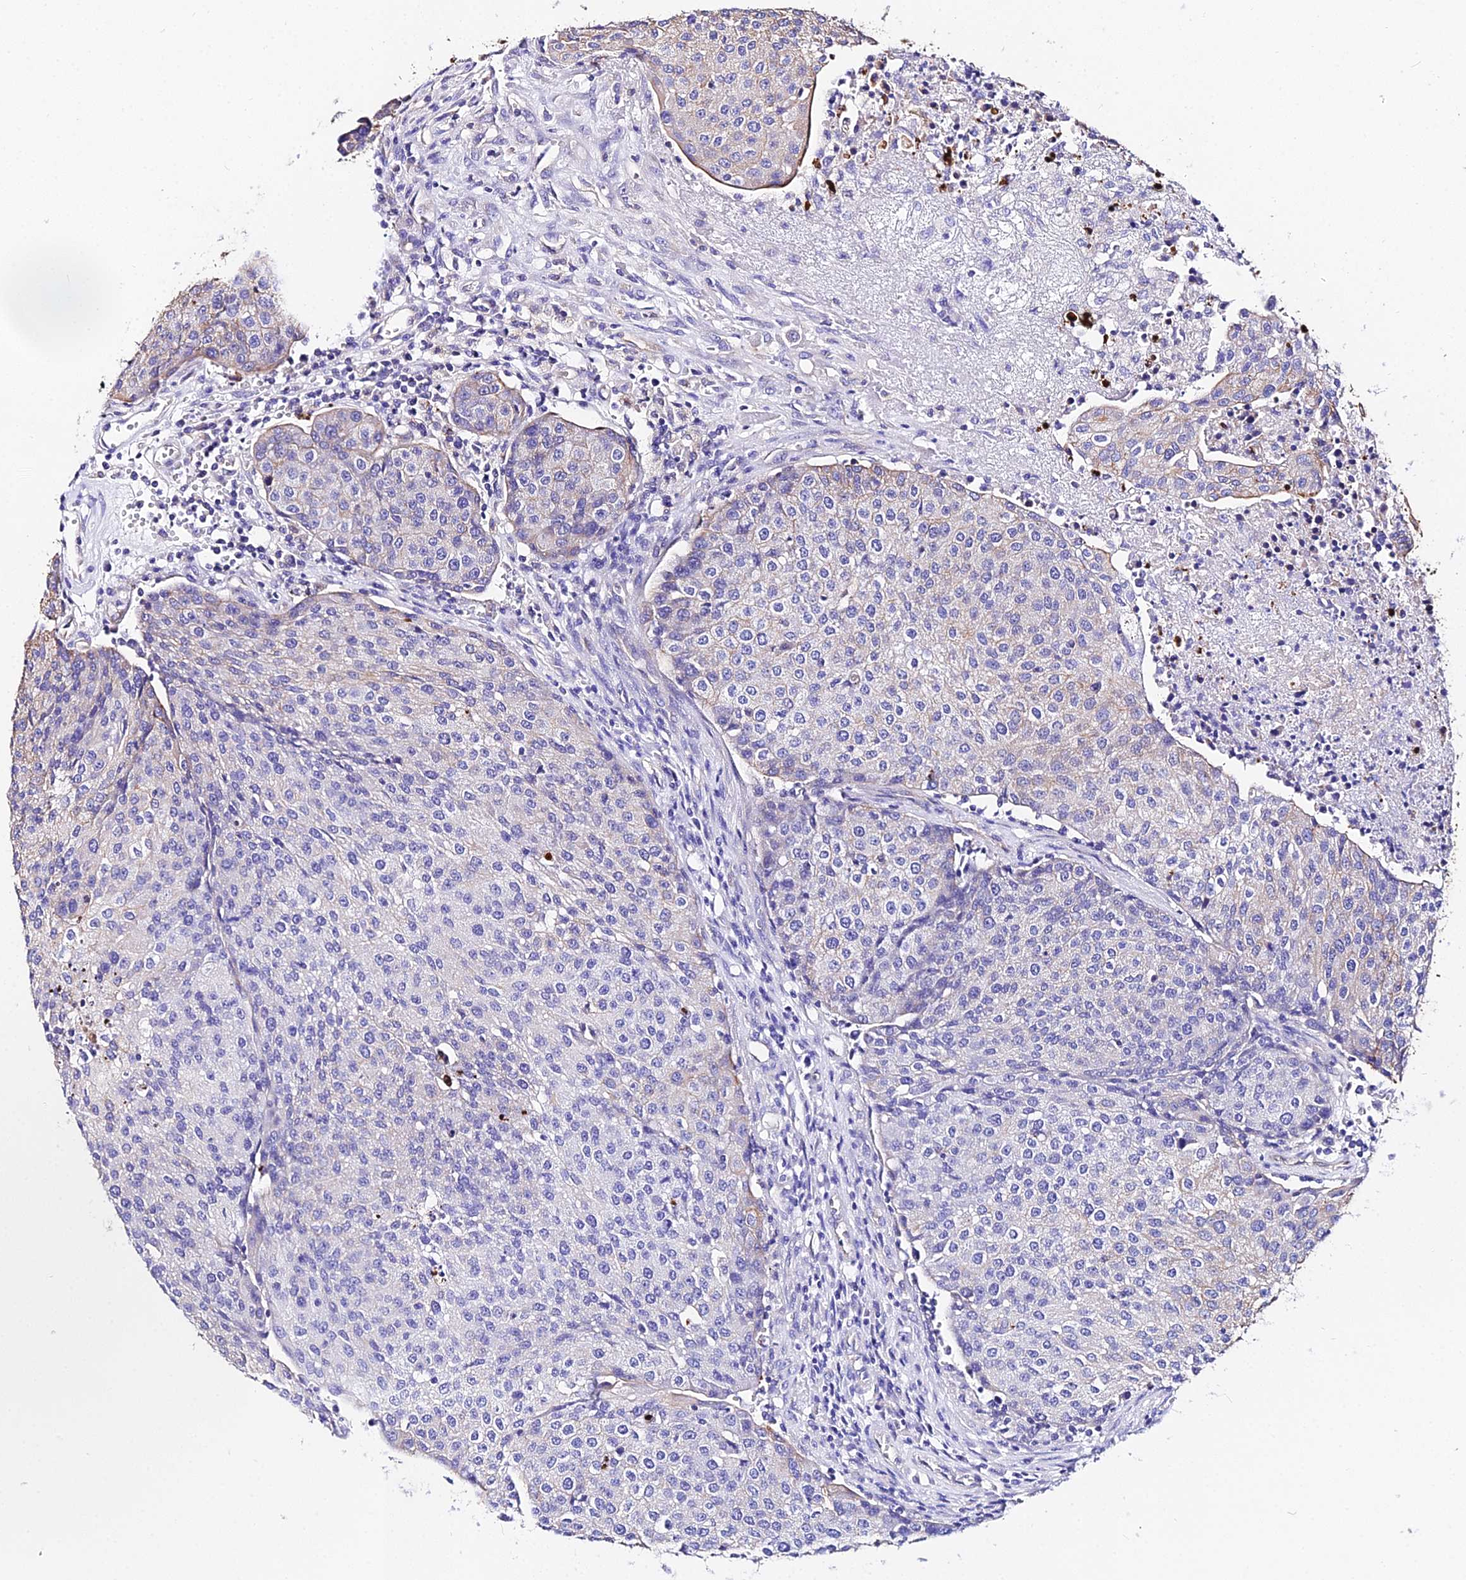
{"staining": {"intensity": "negative", "quantity": "none", "location": "none"}, "tissue": "urothelial cancer", "cell_type": "Tumor cells", "image_type": "cancer", "snomed": [{"axis": "morphology", "description": "Urothelial carcinoma, High grade"}, {"axis": "topography", "description": "Urinary bladder"}], "caption": "This is a histopathology image of IHC staining of urothelial cancer, which shows no staining in tumor cells.", "gene": "DAW1", "patient": {"sex": "female", "age": 85}}